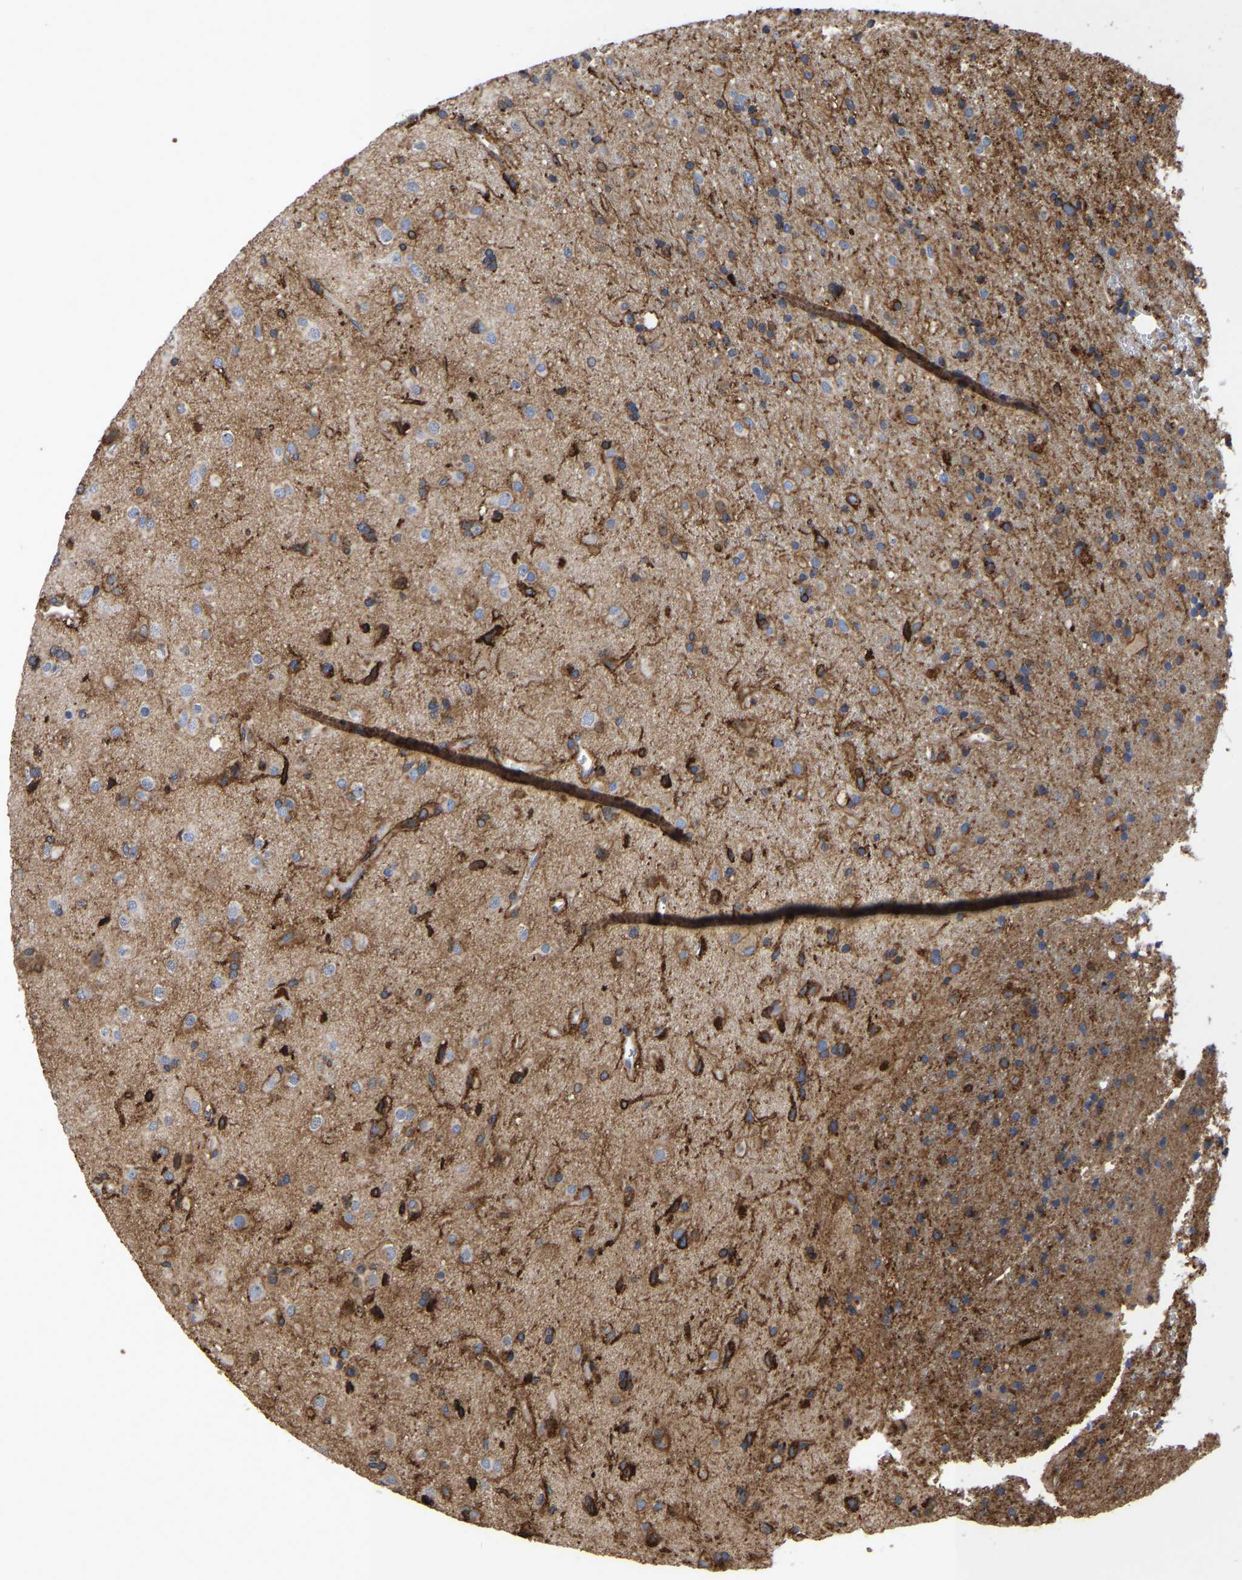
{"staining": {"intensity": "strong", "quantity": "25%-75%", "location": "cytoplasmic/membranous,nuclear"}, "tissue": "glioma", "cell_type": "Tumor cells", "image_type": "cancer", "snomed": [{"axis": "morphology", "description": "Glioma, malignant, Low grade"}, {"axis": "topography", "description": "Brain"}], "caption": "About 25%-75% of tumor cells in glioma reveal strong cytoplasmic/membranous and nuclear protein staining as visualized by brown immunohistochemical staining.", "gene": "LIF", "patient": {"sex": "male", "age": 65}}